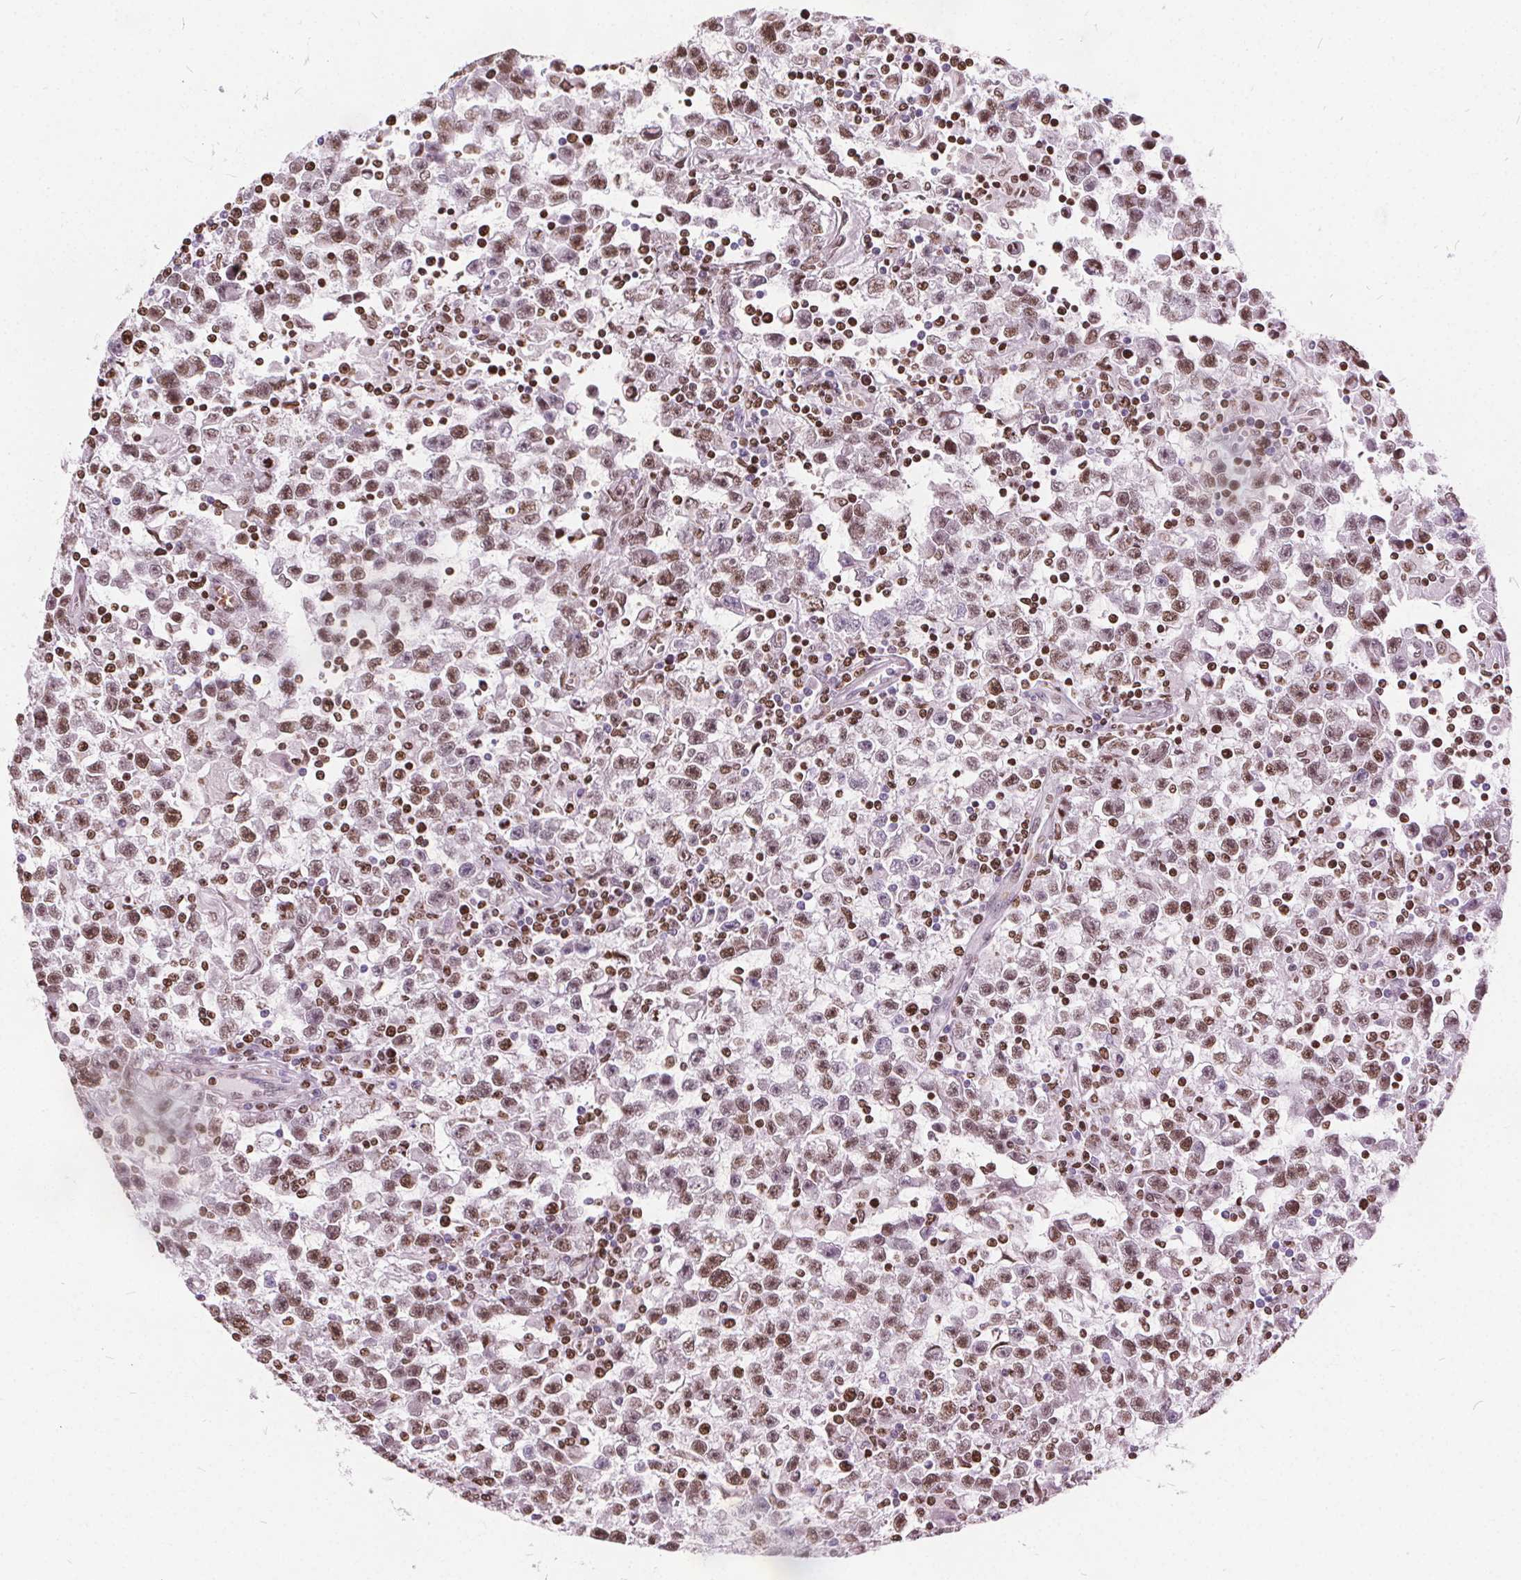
{"staining": {"intensity": "moderate", "quantity": ">75%", "location": "nuclear"}, "tissue": "testis cancer", "cell_type": "Tumor cells", "image_type": "cancer", "snomed": [{"axis": "morphology", "description": "Seminoma, NOS"}, {"axis": "topography", "description": "Testis"}], "caption": "DAB (3,3'-diaminobenzidine) immunohistochemical staining of human testis cancer (seminoma) demonstrates moderate nuclear protein positivity in about >75% of tumor cells. The staining is performed using DAB (3,3'-diaminobenzidine) brown chromogen to label protein expression. The nuclei are counter-stained blue using hematoxylin.", "gene": "ISLR2", "patient": {"sex": "male", "age": 31}}